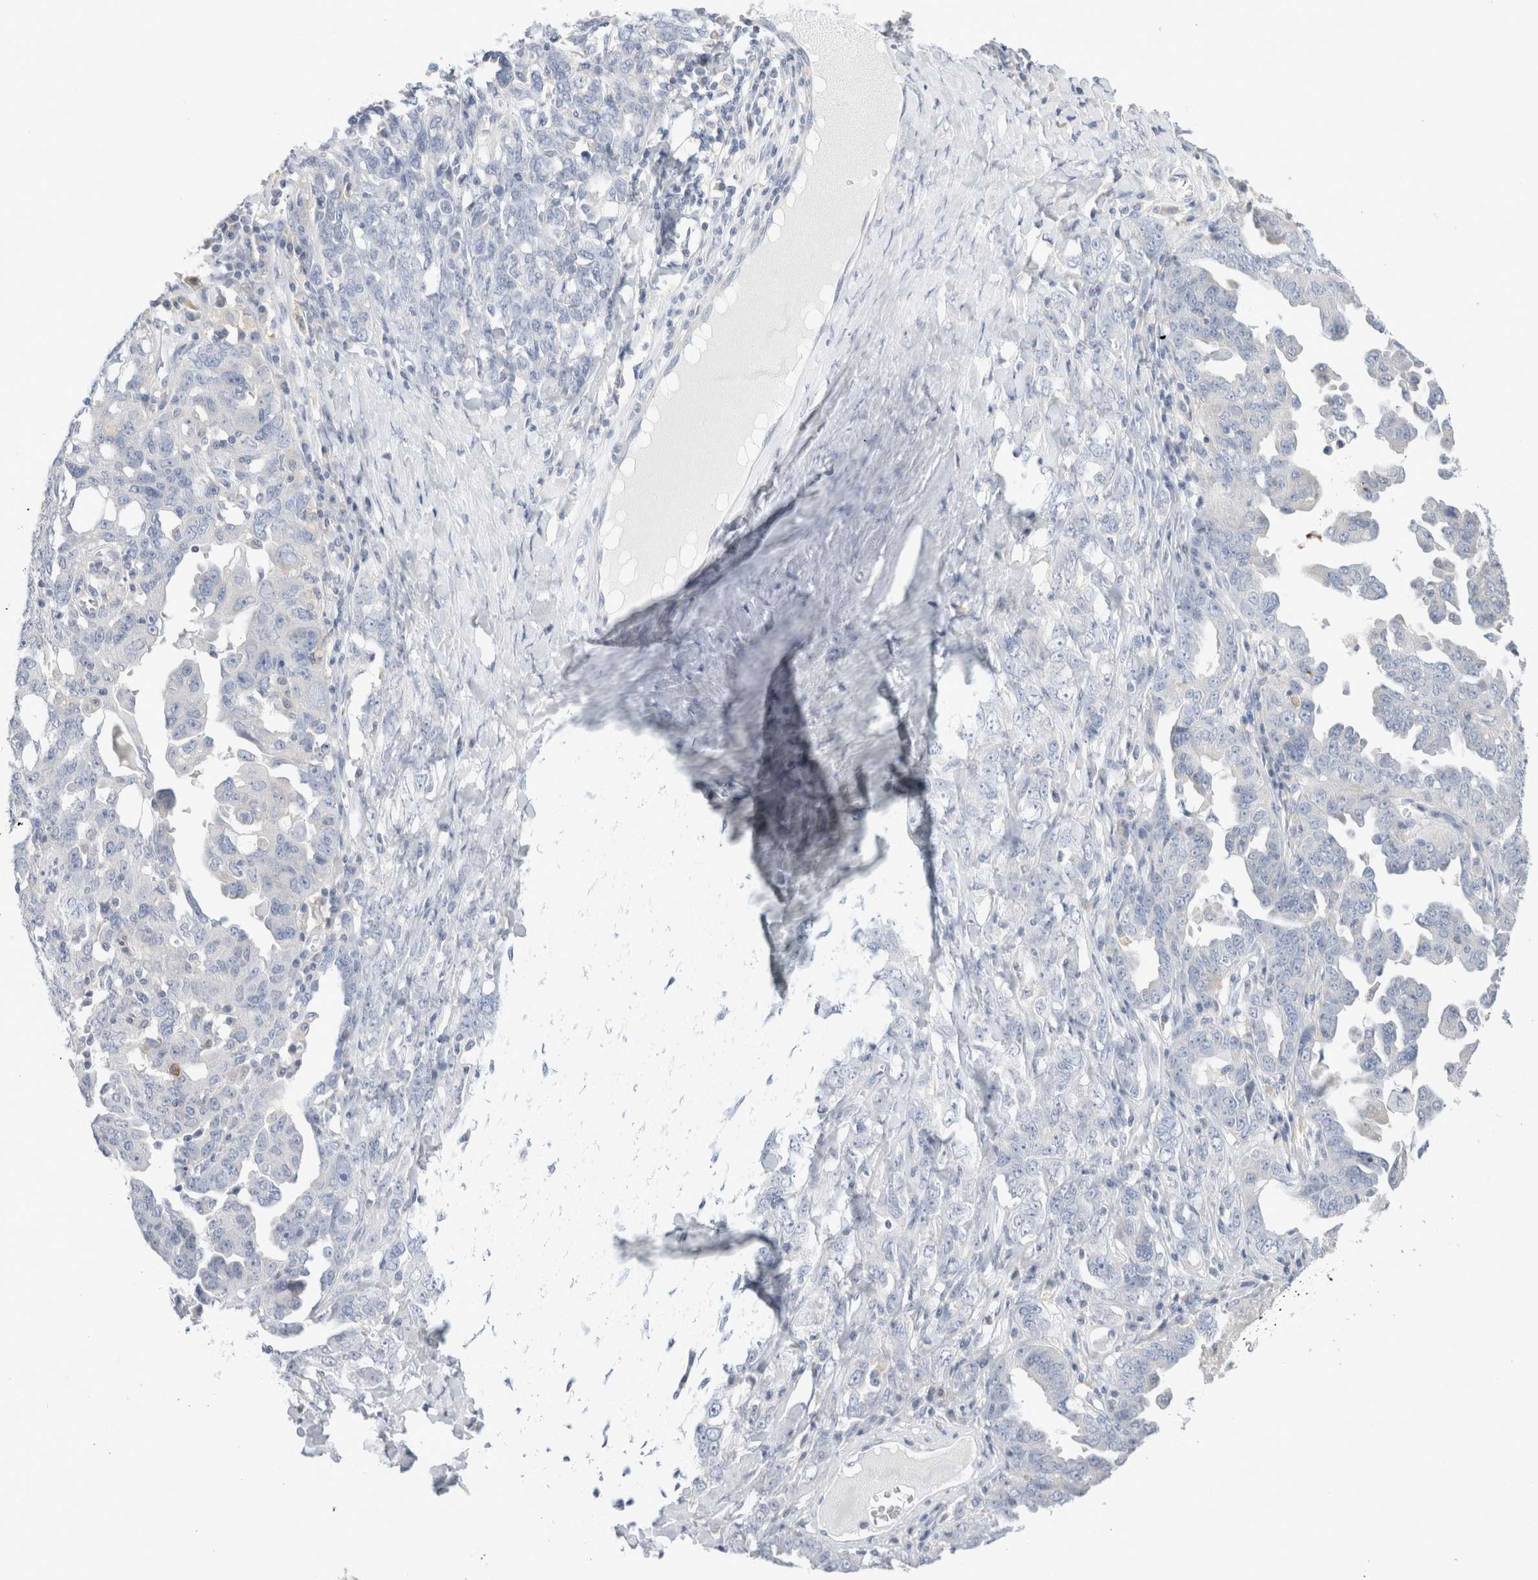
{"staining": {"intensity": "negative", "quantity": "none", "location": "none"}, "tissue": "ovarian cancer", "cell_type": "Tumor cells", "image_type": "cancer", "snomed": [{"axis": "morphology", "description": "Carcinoma, endometroid"}, {"axis": "topography", "description": "Ovary"}], "caption": "Immunohistochemical staining of ovarian endometroid carcinoma exhibits no significant positivity in tumor cells.", "gene": "ADAM30", "patient": {"sex": "female", "age": 62}}